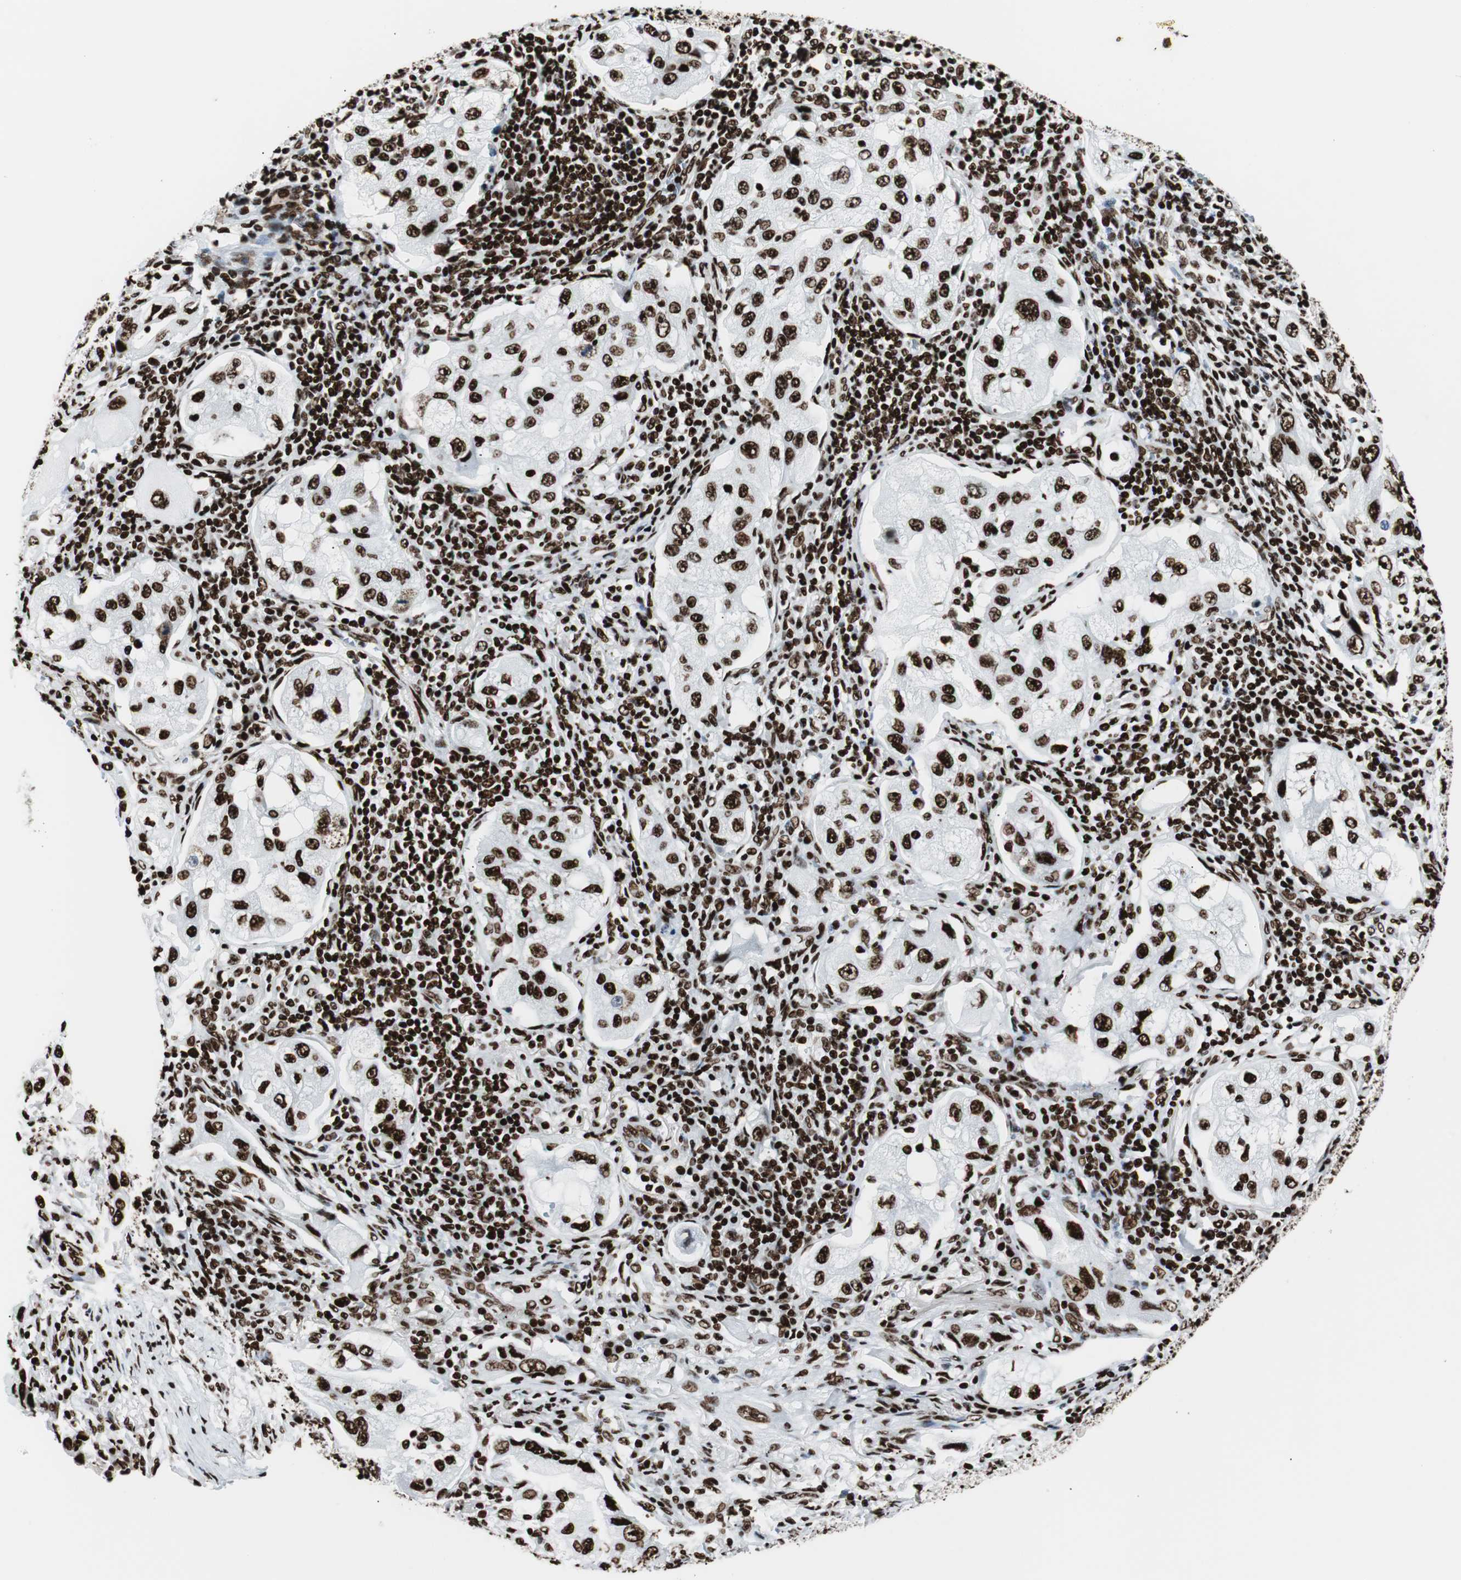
{"staining": {"intensity": "strong", "quantity": ">75%", "location": "nuclear"}, "tissue": "lung cancer", "cell_type": "Tumor cells", "image_type": "cancer", "snomed": [{"axis": "morphology", "description": "Adenocarcinoma, NOS"}, {"axis": "topography", "description": "Lung"}], "caption": "IHC of human lung adenocarcinoma shows high levels of strong nuclear staining in approximately >75% of tumor cells.", "gene": "NCL", "patient": {"sex": "female", "age": 65}}